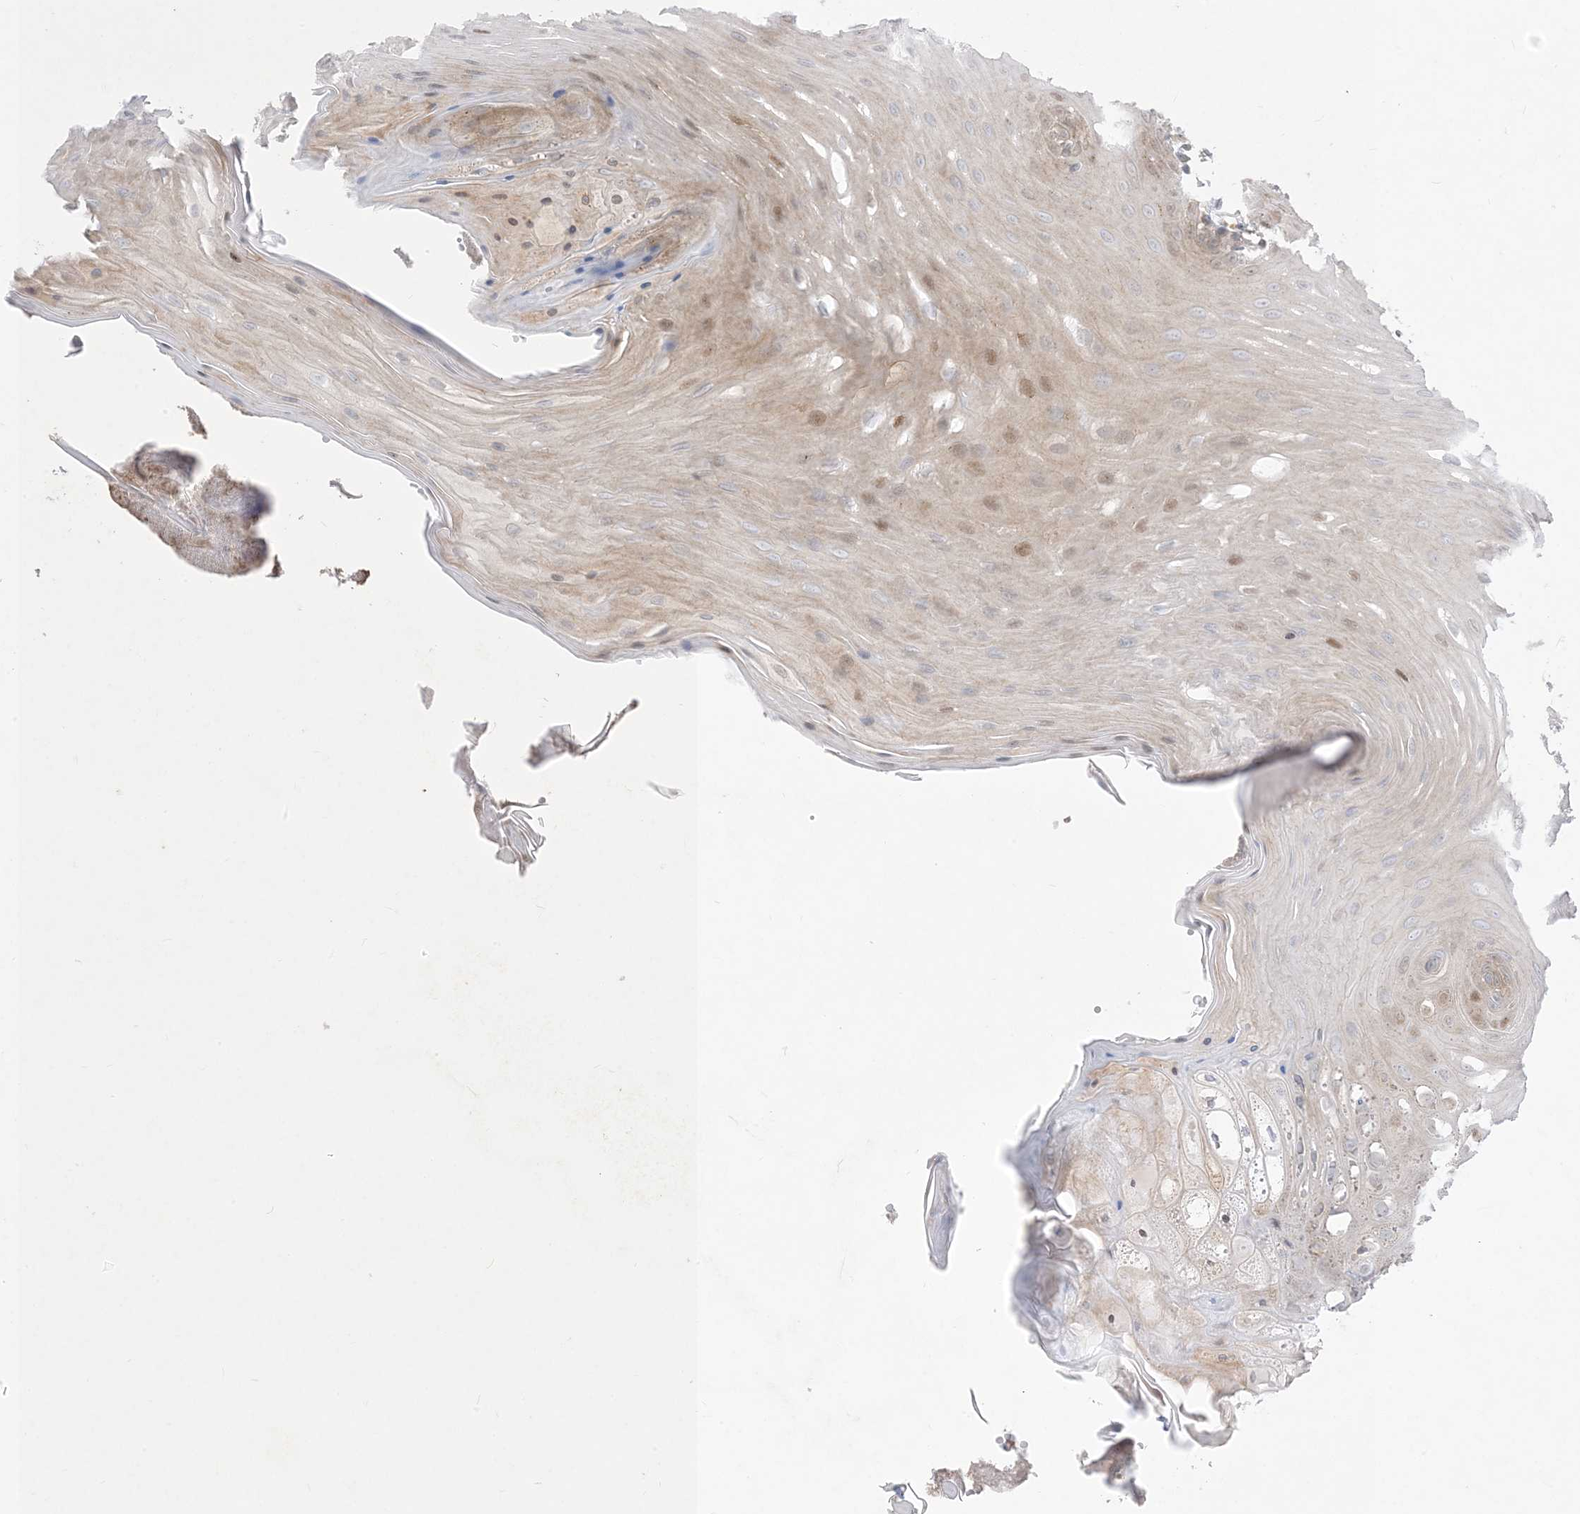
{"staining": {"intensity": "moderate", "quantity": "25%-75%", "location": "cytoplasmic/membranous,nuclear"}, "tissue": "oral mucosa", "cell_type": "Squamous epithelial cells", "image_type": "normal", "snomed": [{"axis": "morphology", "description": "Normal tissue, NOS"}, {"axis": "morphology", "description": "Squamous cell carcinoma, NOS"}, {"axis": "topography", "description": "Skeletal muscle"}, {"axis": "topography", "description": "Oral tissue"}, {"axis": "topography", "description": "Salivary gland"}, {"axis": "topography", "description": "Head-Neck"}], "caption": "DAB immunohistochemical staining of benign human oral mucosa exhibits moderate cytoplasmic/membranous,nuclear protein expression in approximately 25%-75% of squamous epithelial cells. (IHC, brightfield microscopy, high magnification).", "gene": "BHLHE40", "patient": {"sex": "male", "age": 54}}